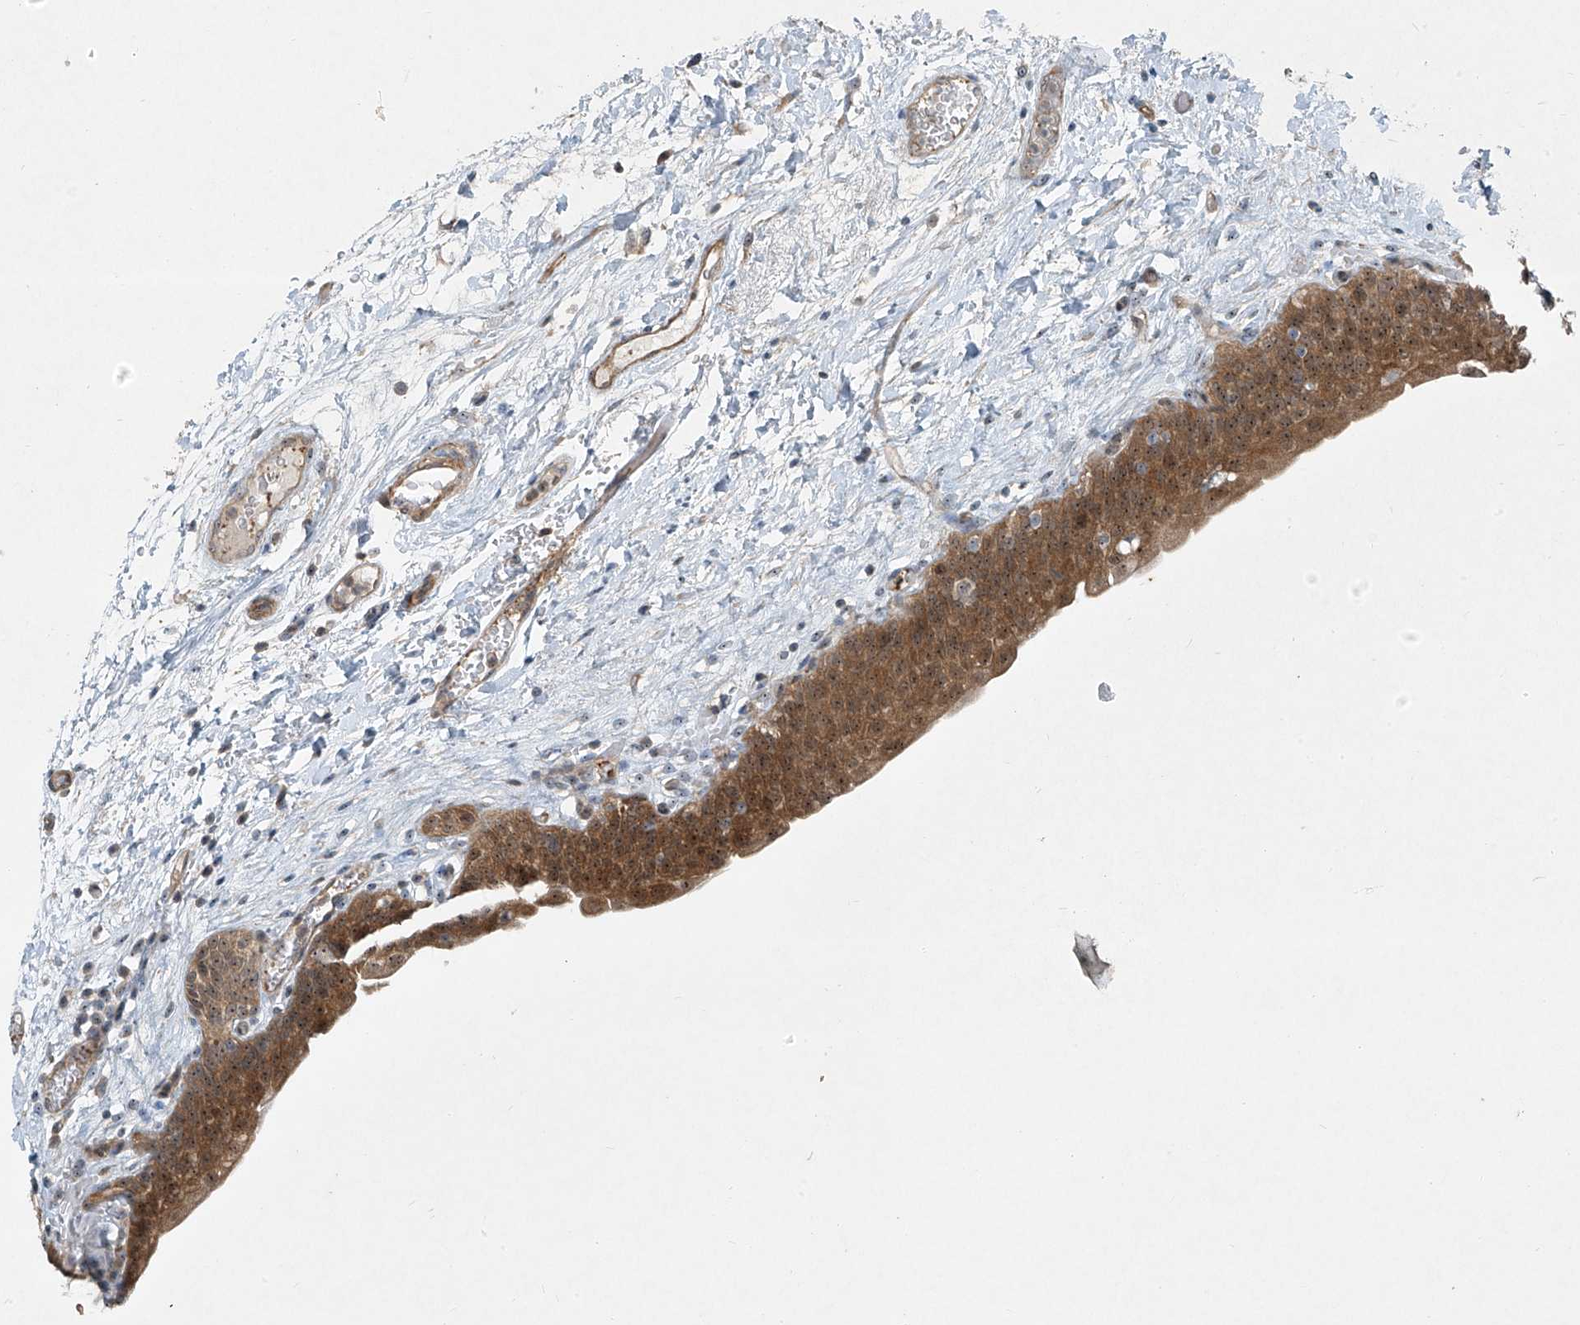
{"staining": {"intensity": "moderate", "quantity": ">75%", "location": "cytoplasmic/membranous,nuclear"}, "tissue": "urinary bladder", "cell_type": "Urothelial cells", "image_type": "normal", "snomed": [{"axis": "morphology", "description": "Normal tissue, NOS"}, {"axis": "topography", "description": "Urinary bladder"}], "caption": "IHC staining of normal urinary bladder, which reveals medium levels of moderate cytoplasmic/membranous,nuclear expression in approximately >75% of urothelial cells indicating moderate cytoplasmic/membranous,nuclear protein expression. The staining was performed using DAB (3,3'-diaminobenzidine) (brown) for protein detection and nuclei were counterstained in hematoxylin (blue).", "gene": "PPCS", "patient": {"sex": "male", "age": 83}}